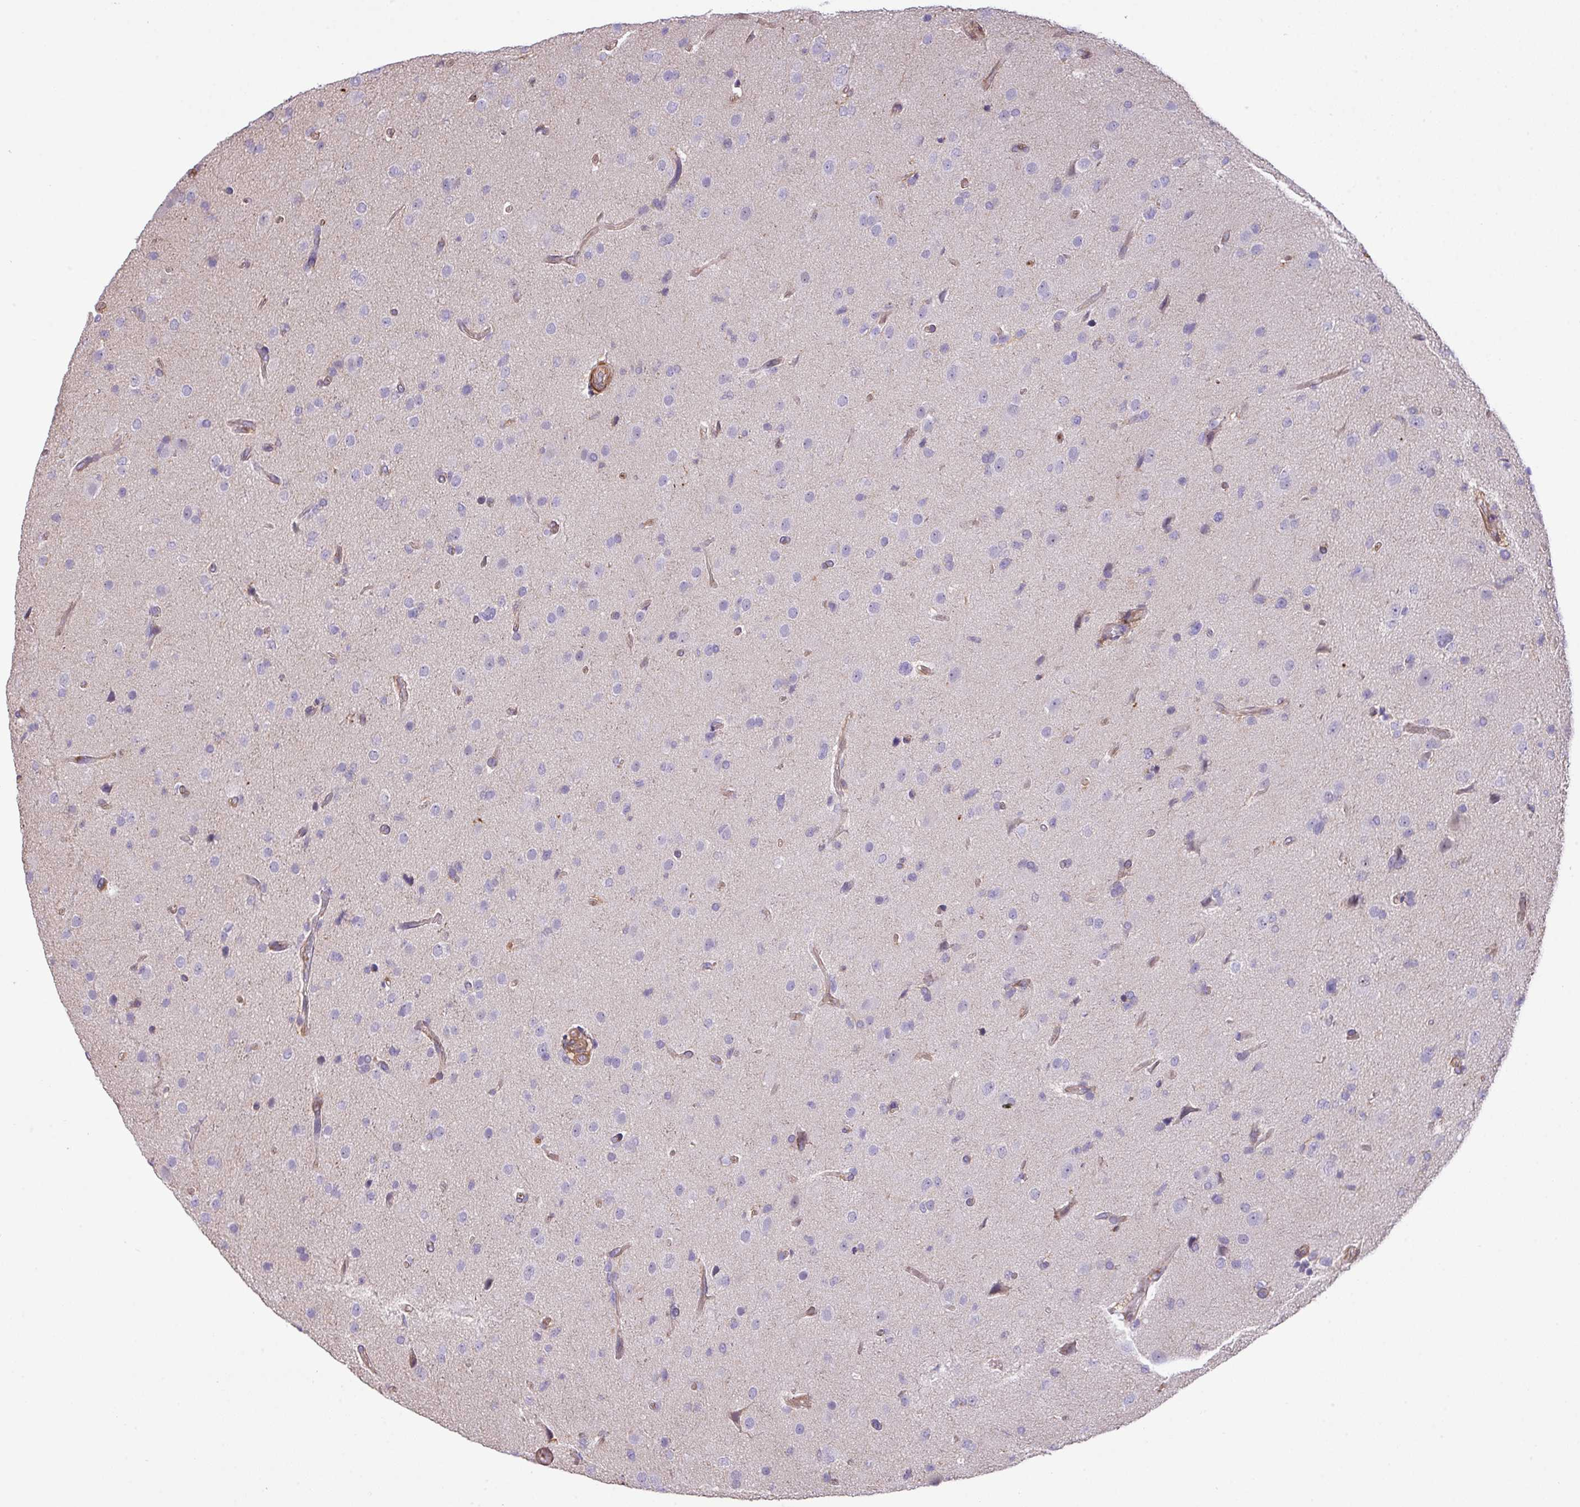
{"staining": {"intensity": "negative", "quantity": "none", "location": "none"}, "tissue": "glioma", "cell_type": "Tumor cells", "image_type": "cancer", "snomed": [{"axis": "morphology", "description": "Glioma, malignant, High grade"}, {"axis": "topography", "description": "Brain"}], "caption": "Photomicrograph shows no significant protein expression in tumor cells of malignant high-grade glioma. (DAB (3,3'-diaminobenzidine) IHC visualized using brightfield microscopy, high magnification).", "gene": "LRRC41", "patient": {"sex": "male", "age": 33}}